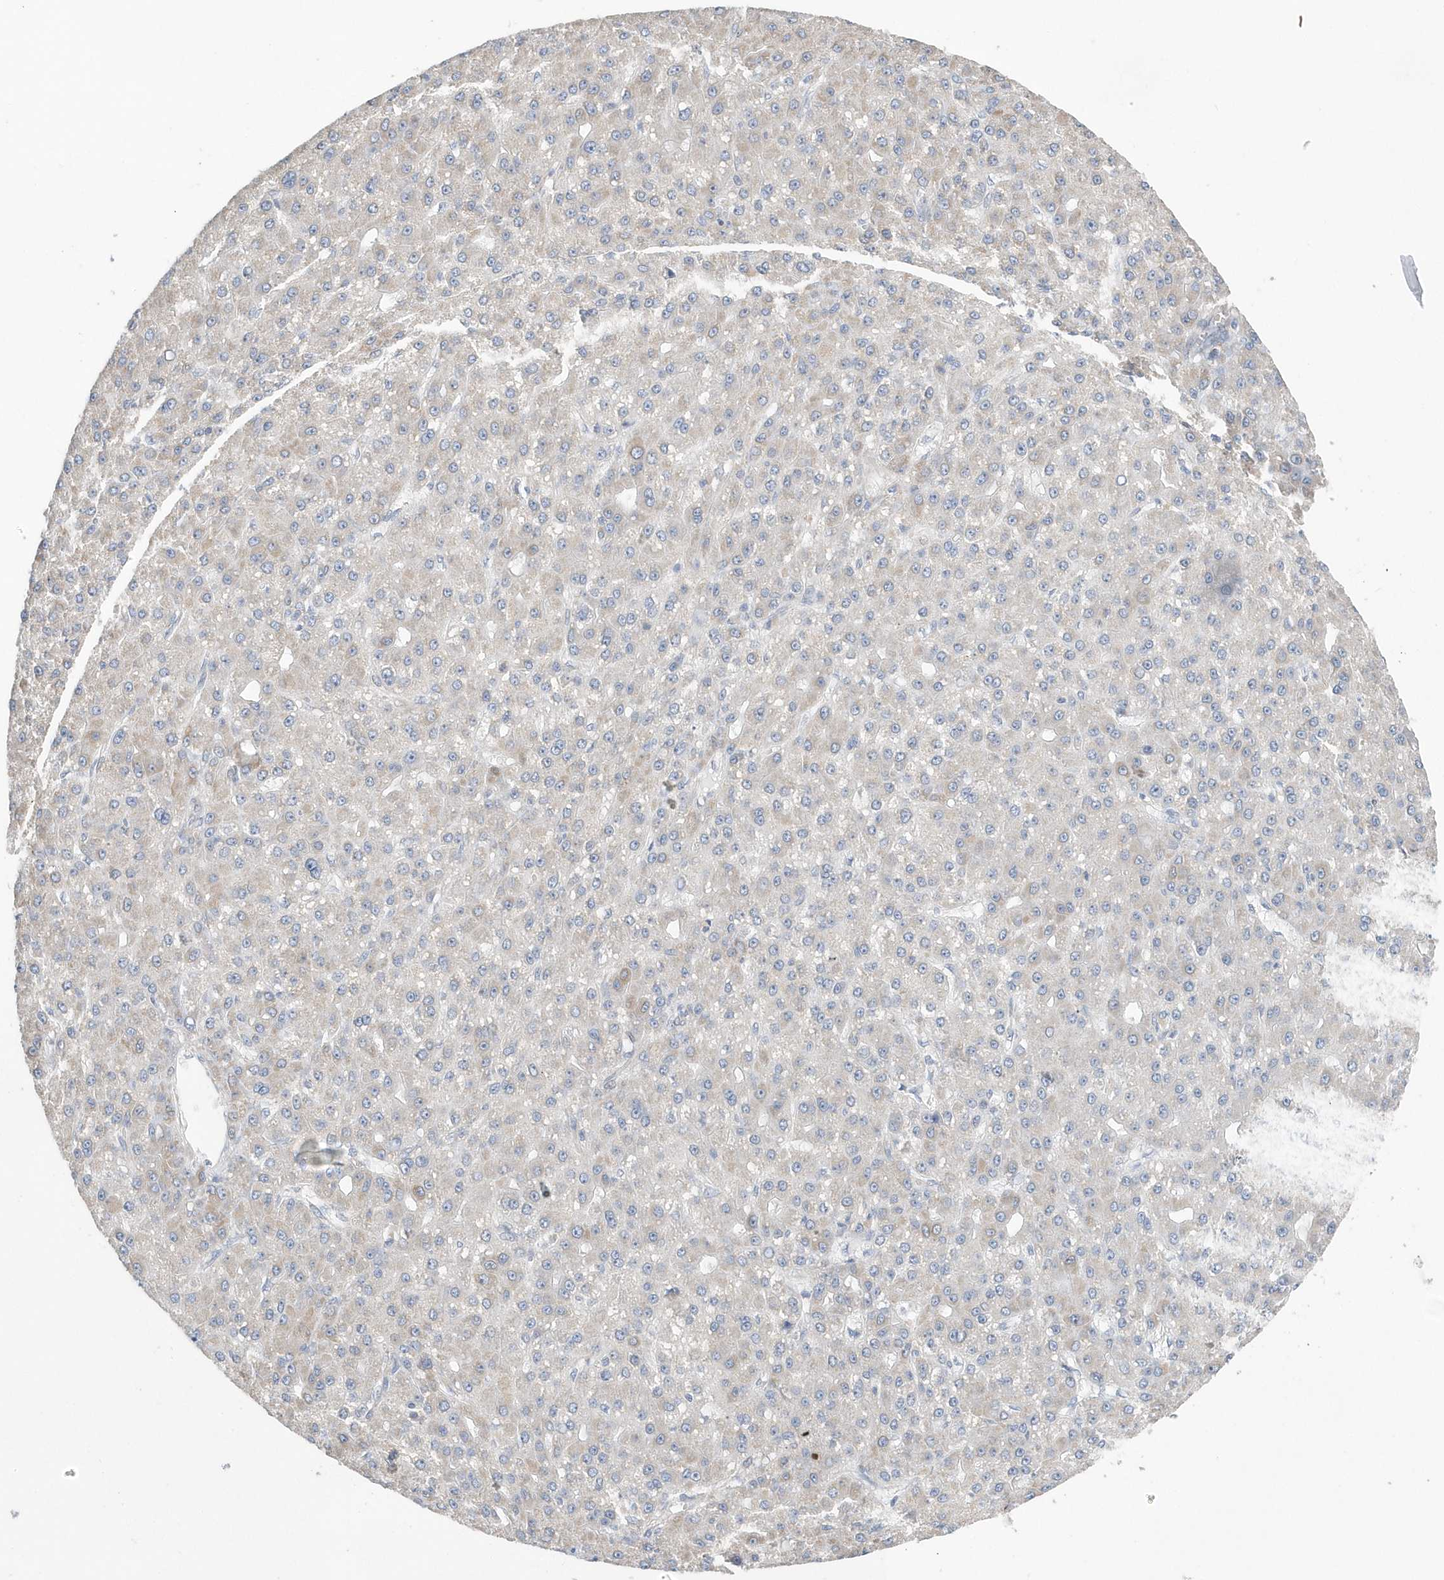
{"staining": {"intensity": "weak", "quantity": "25%-75%", "location": "cytoplasmic/membranous"}, "tissue": "liver cancer", "cell_type": "Tumor cells", "image_type": "cancer", "snomed": [{"axis": "morphology", "description": "Carcinoma, Hepatocellular, NOS"}, {"axis": "topography", "description": "Liver"}], "caption": "Immunohistochemical staining of liver cancer (hepatocellular carcinoma) exhibits weak cytoplasmic/membranous protein staining in approximately 25%-75% of tumor cells. (DAB (3,3'-diaminobenzidine) = brown stain, brightfield microscopy at high magnification).", "gene": "SPATA5", "patient": {"sex": "male", "age": 67}}